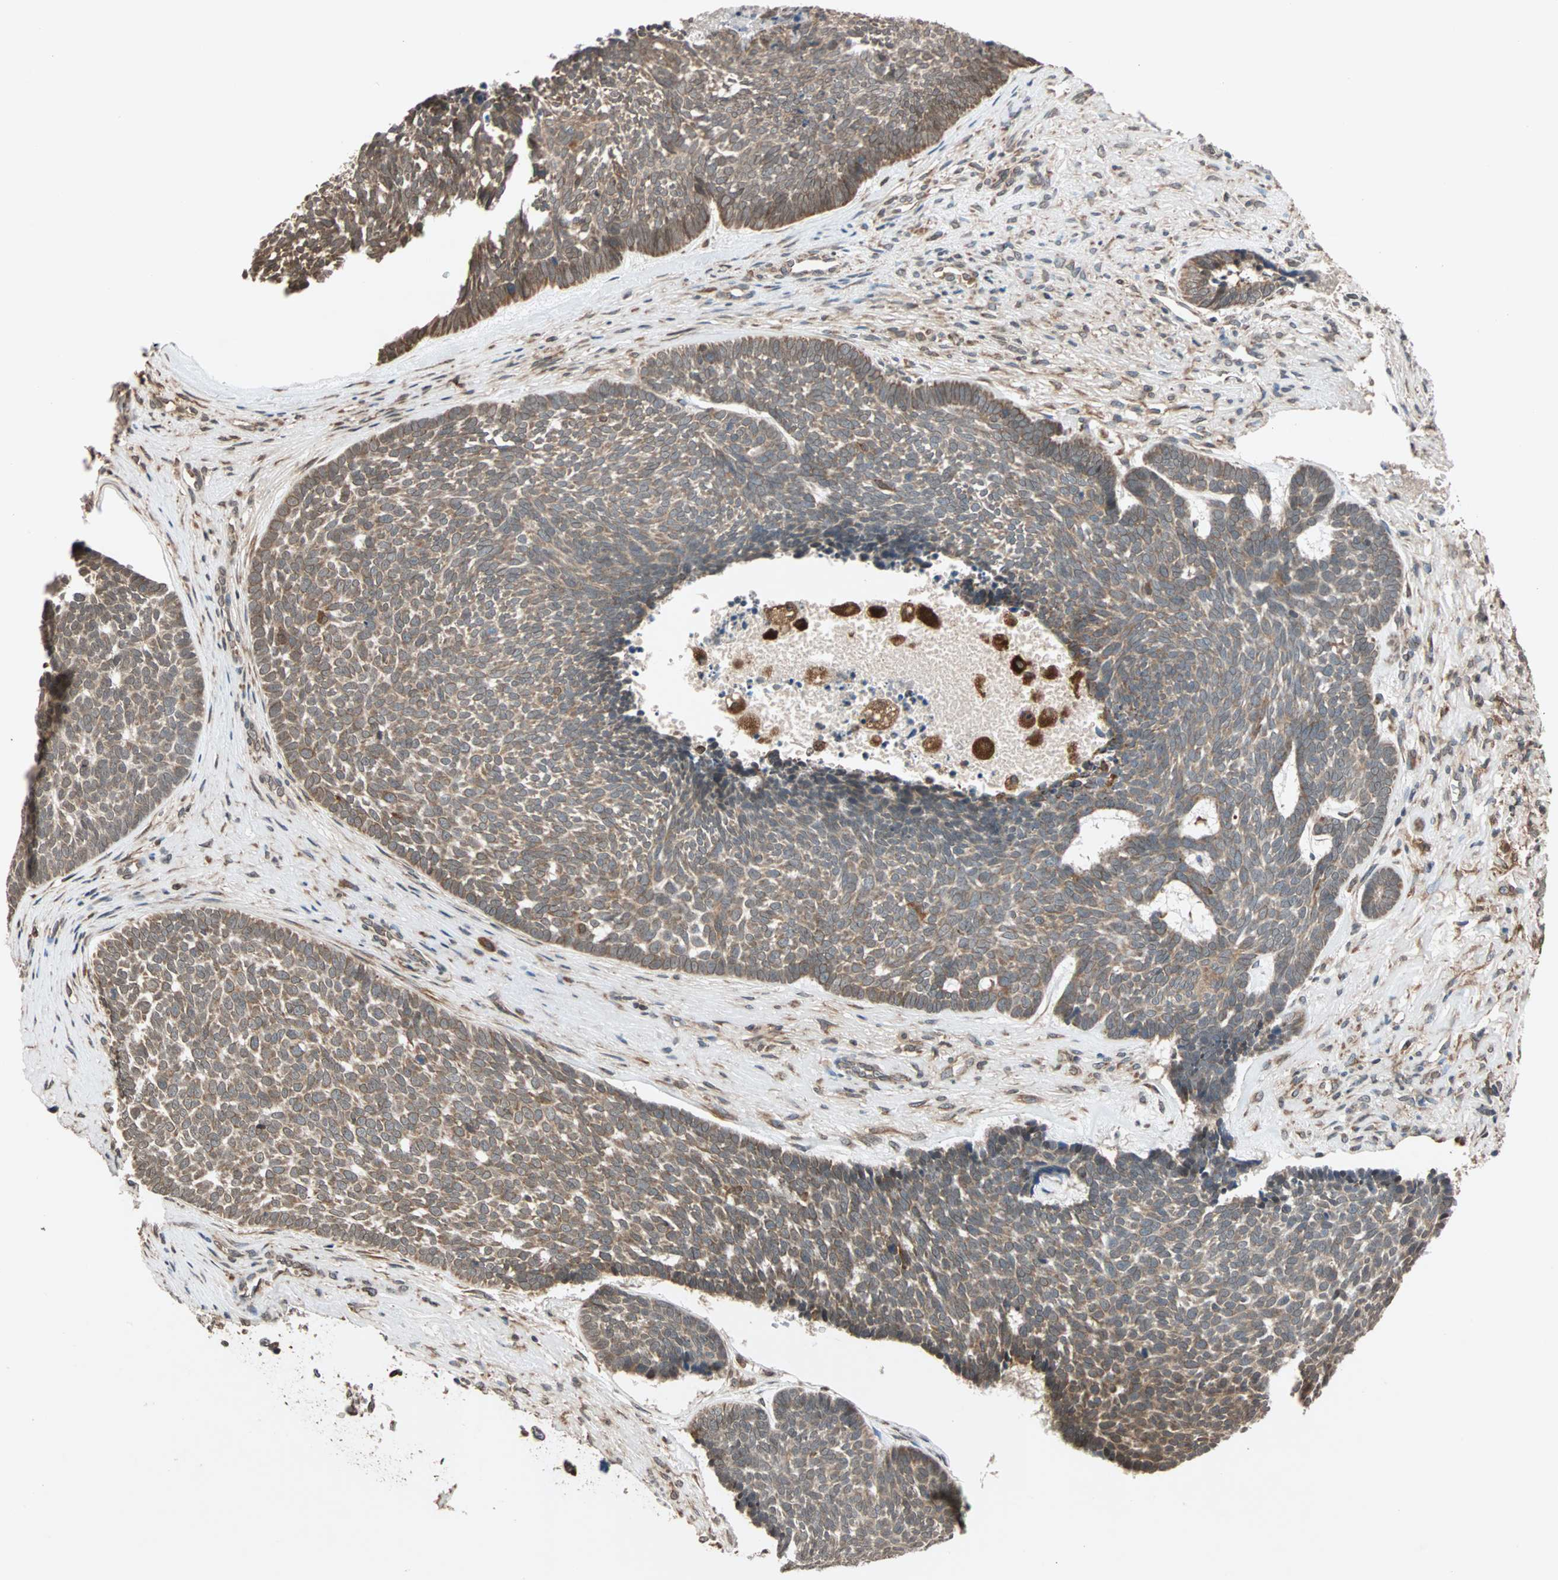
{"staining": {"intensity": "weak", "quantity": "25%-75%", "location": "cytoplasmic/membranous"}, "tissue": "skin cancer", "cell_type": "Tumor cells", "image_type": "cancer", "snomed": [{"axis": "morphology", "description": "Basal cell carcinoma"}, {"axis": "topography", "description": "Skin"}], "caption": "A brown stain labels weak cytoplasmic/membranous positivity of a protein in skin cancer tumor cells.", "gene": "AUP1", "patient": {"sex": "male", "age": 84}}